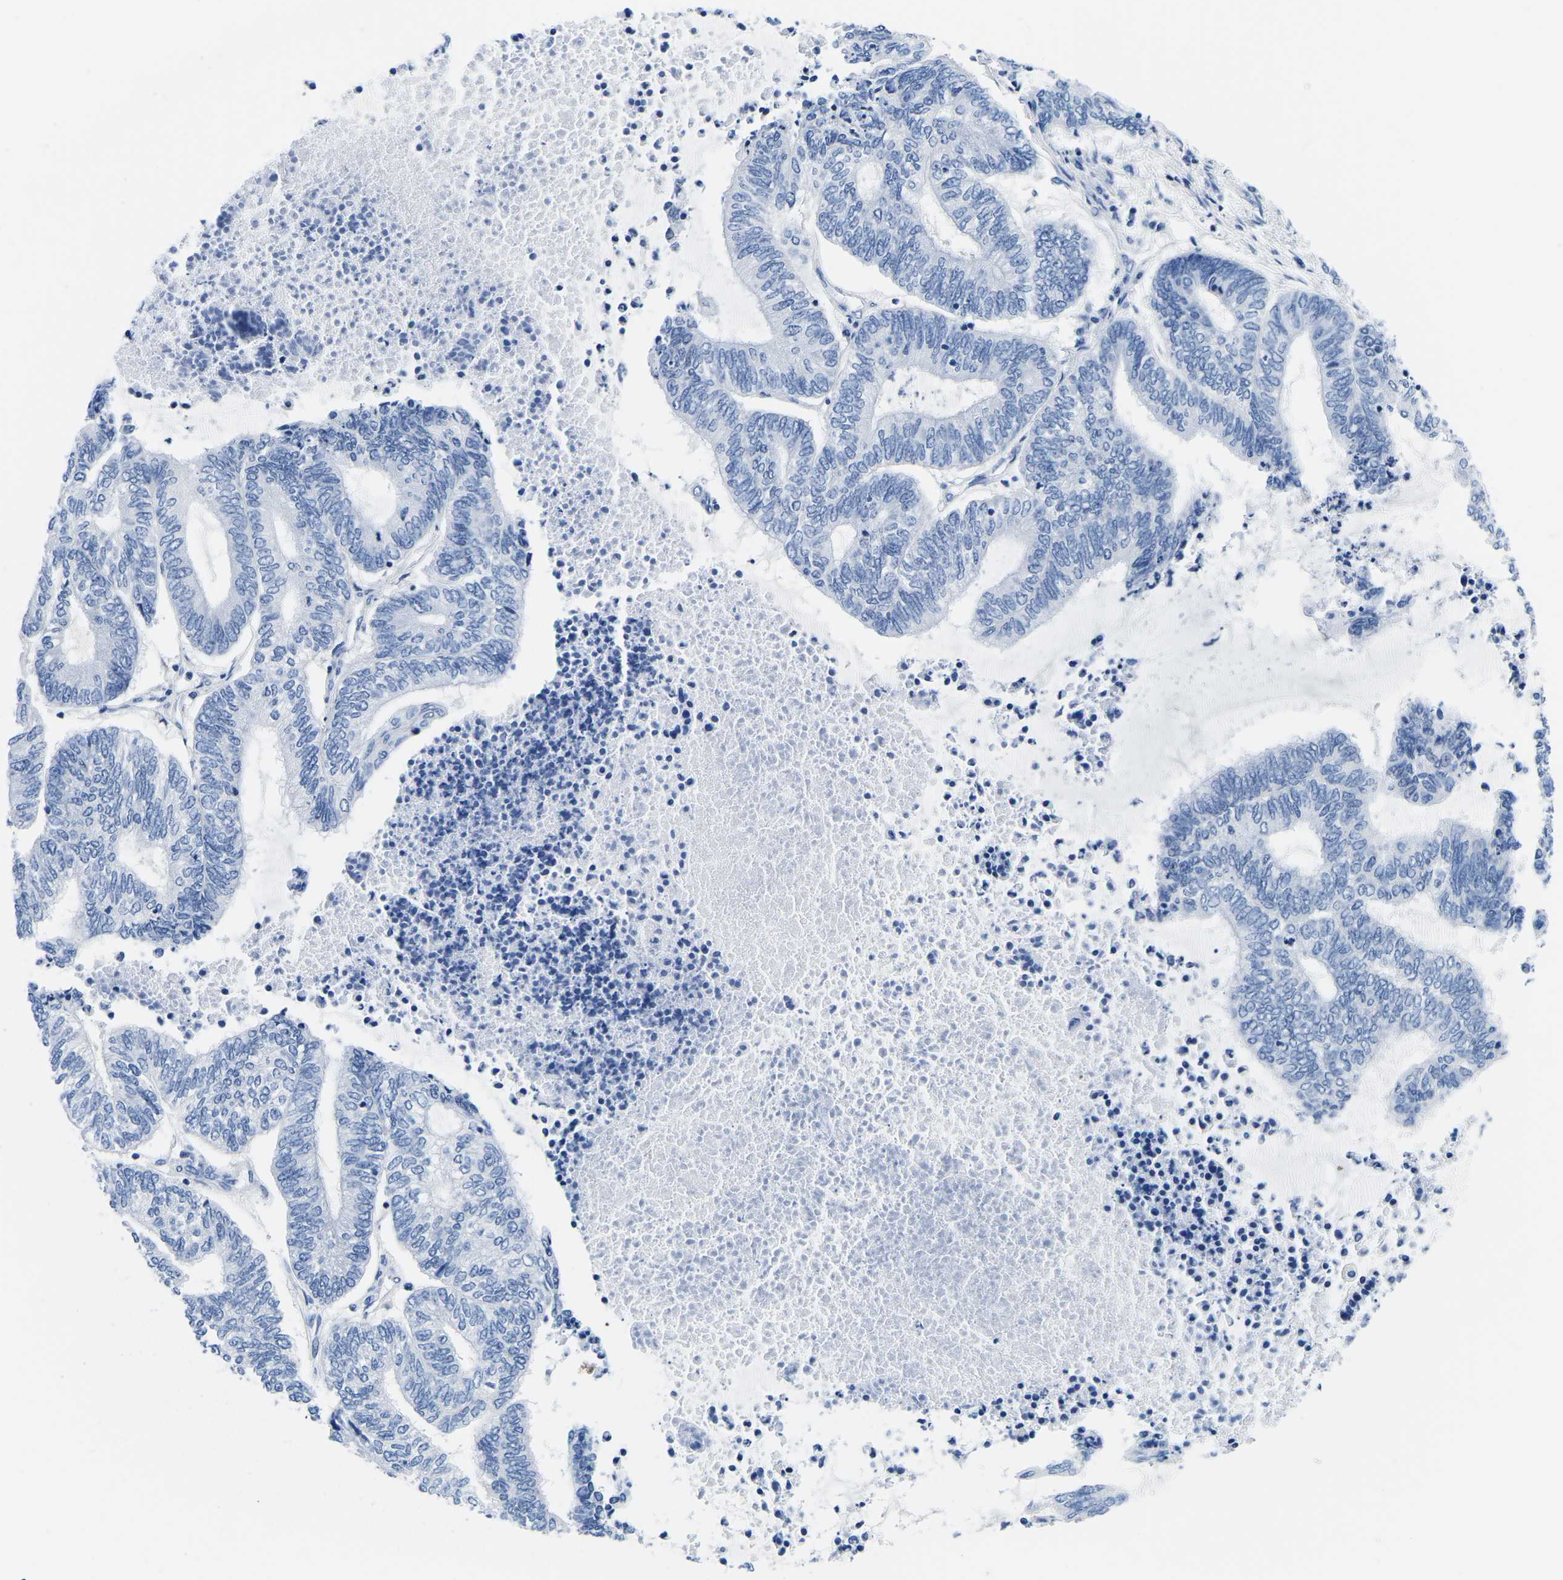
{"staining": {"intensity": "negative", "quantity": "none", "location": "none"}, "tissue": "endometrial cancer", "cell_type": "Tumor cells", "image_type": "cancer", "snomed": [{"axis": "morphology", "description": "Adenocarcinoma, NOS"}, {"axis": "topography", "description": "Uterus"}, {"axis": "topography", "description": "Endometrium"}], "caption": "High magnification brightfield microscopy of adenocarcinoma (endometrial) stained with DAB (brown) and counterstained with hematoxylin (blue): tumor cells show no significant positivity. (Brightfield microscopy of DAB IHC at high magnification).", "gene": "CYP1A2", "patient": {"sex": "female", "age": 70}}